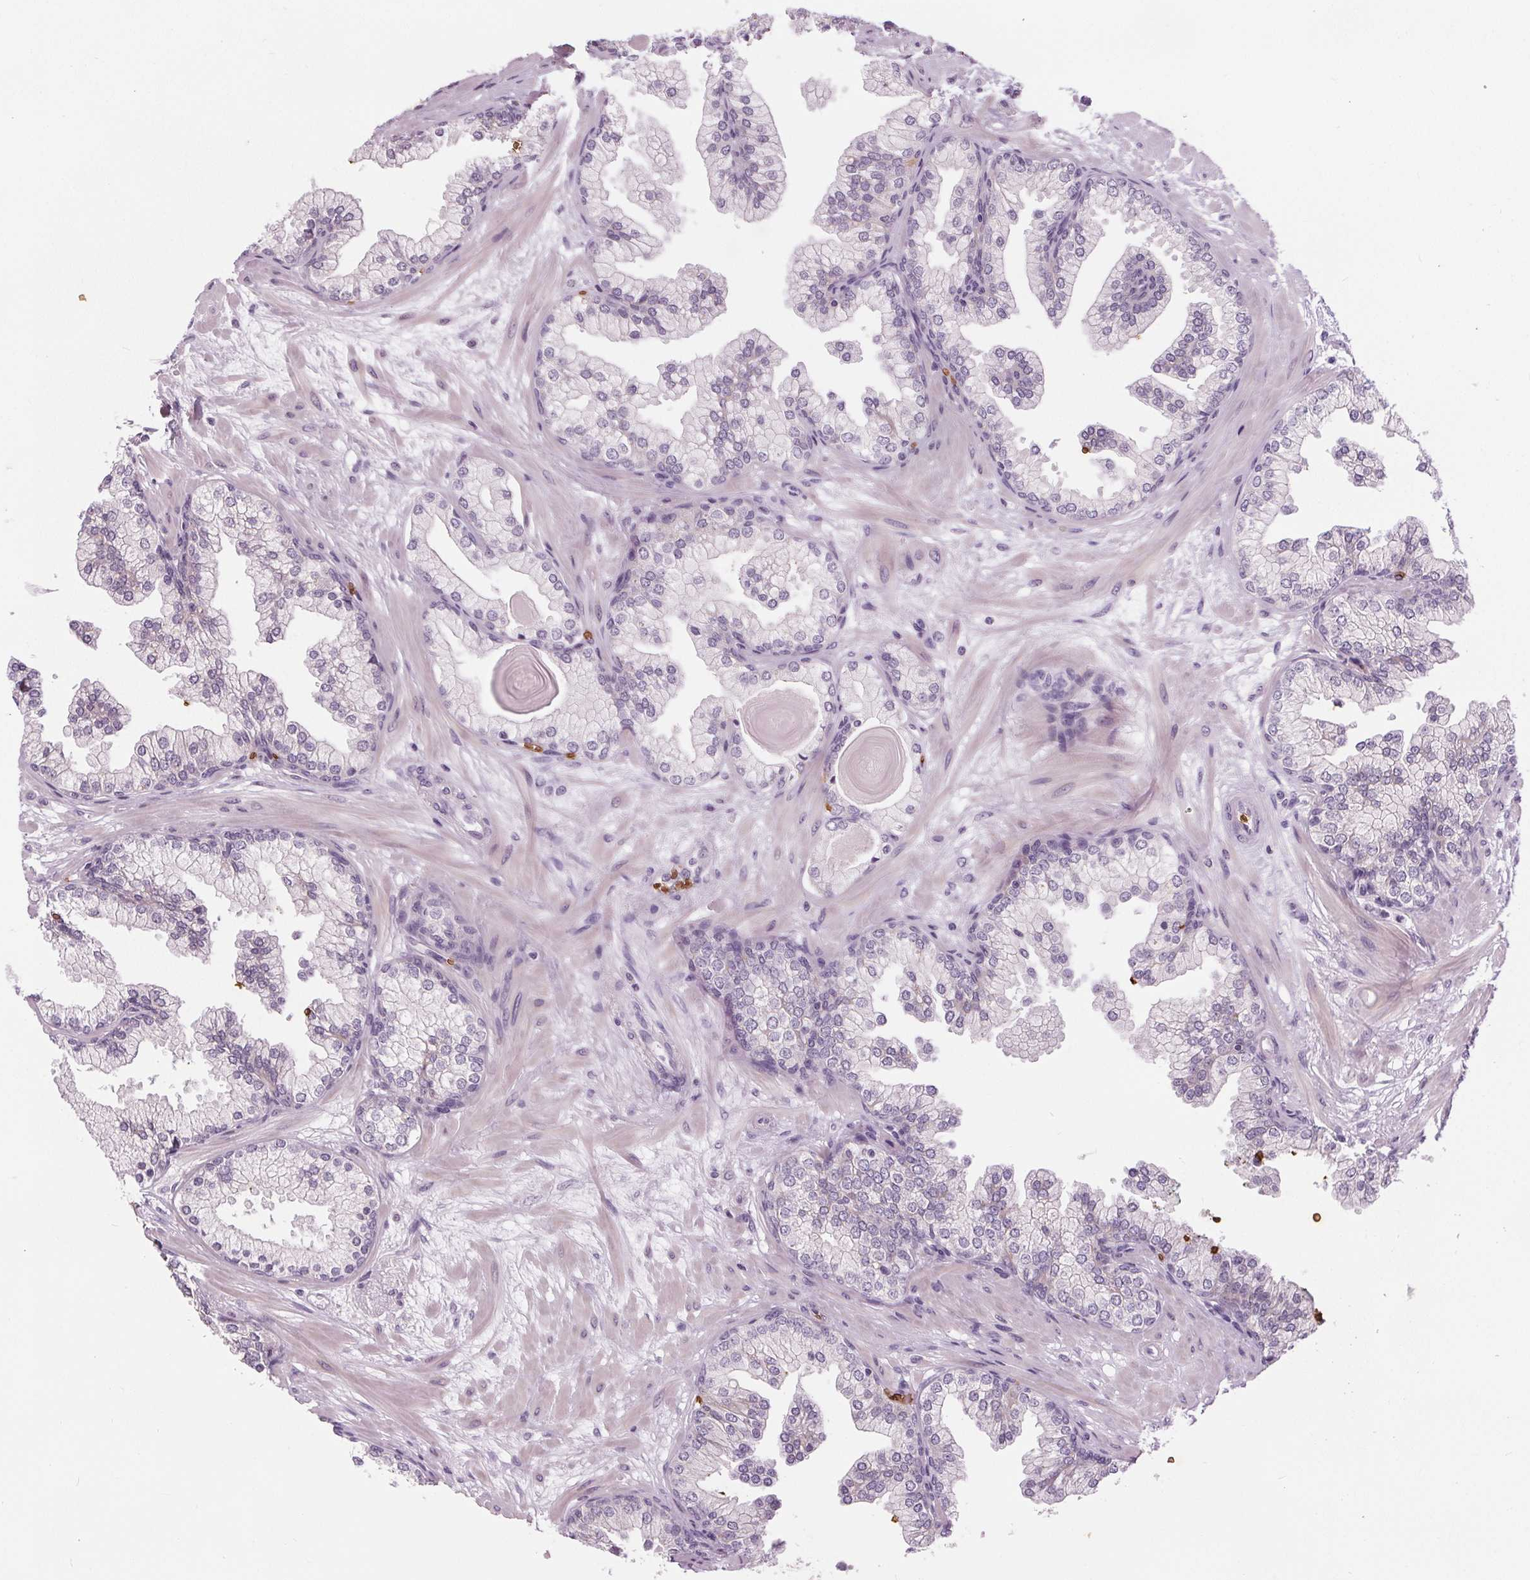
{"staining": {"intensity": "negative", "quantity": "none", "location": "none"}, "tissue": "prostate", "cell_type": "Glandular cells", "image_type": "normal", "snomed": [{"axis": "morphology", "description": "Normal tissue, NOS"}, {"axis": "topography", "description": "Prostate"}, {"axis": "topography", "description": "Peripheral nerve tissue"}], "caption": "This is a image of IHC staining of unremarkable prostate, which shows no expression in glandular cells.", "gene": "SLC4A1", "patient": {"sex": "male", "age": 61}}